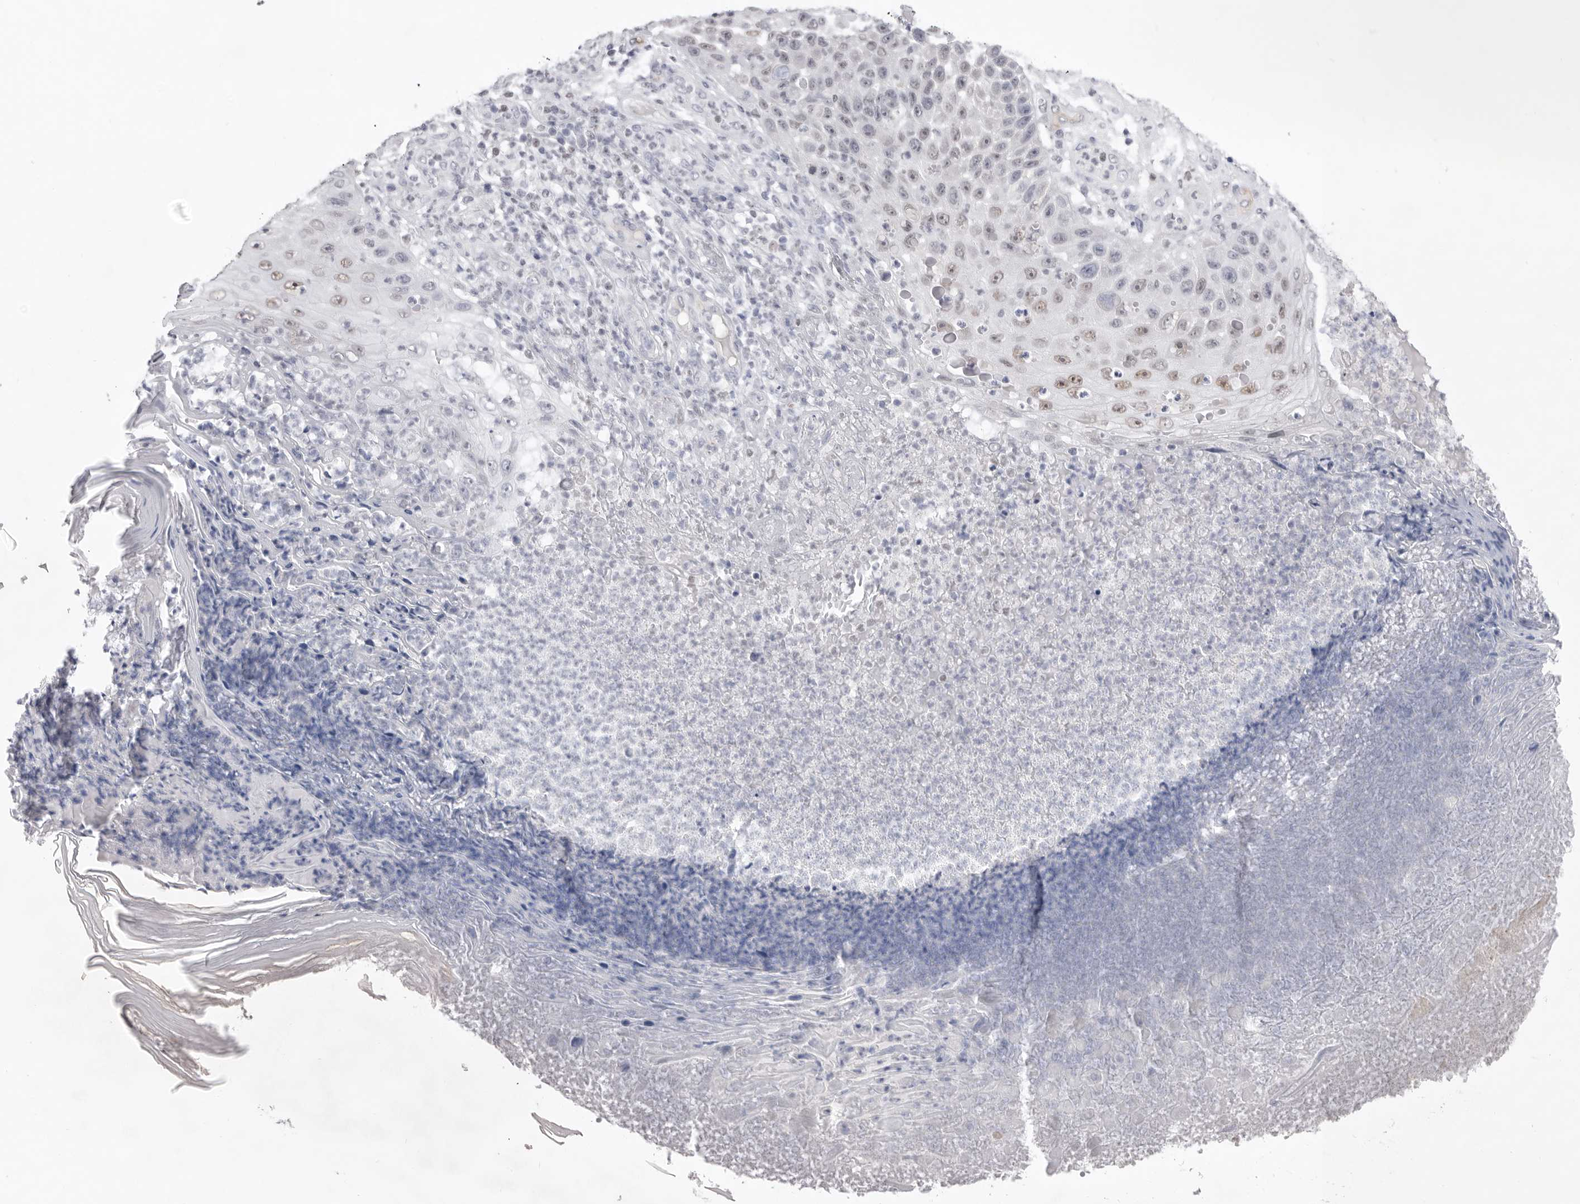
{"staining": {"intensity": "moderate", "quantity": "<25%", "location": "nuclear"}, "tissue": "skin cancer", "cell_type": "Tumor cells", "image_type": "cancer", "snomed": [{"axis": "morphology", "description": "Squamous cell carcinoma, NOS"}, {"axis": "topography", "description": "Skin"}], "caption": "Protein expression by immunohistochemistry shows moderate nuclear expression in approximately <25% of tumor cells in skin cancer (squamous cell carcinoma).", "gene": "ZBTB7B", "patient": {"sex": "female", "age": 88}}